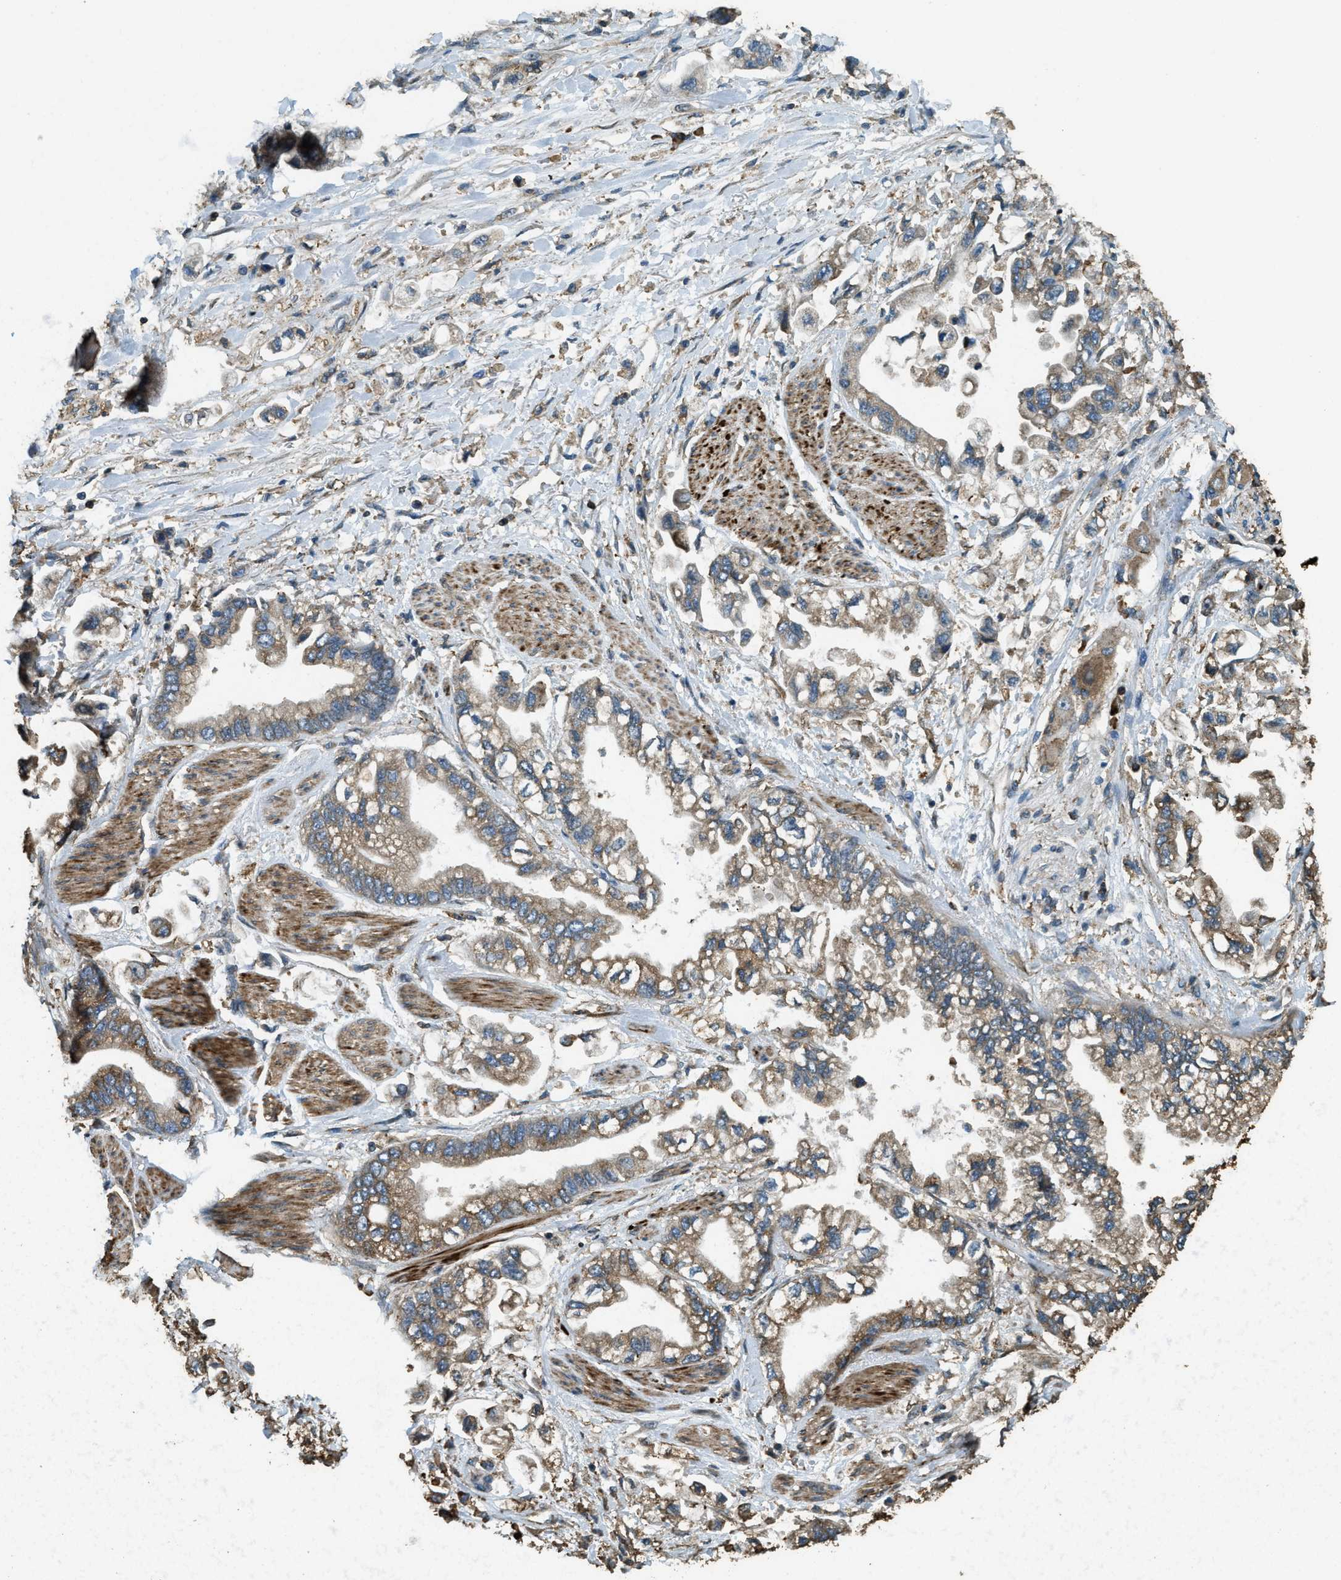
{"staining": {"intensity": "moderate", "quantity": ">75%", "location": "cytoplasmic/membranous"}, "tissue": "stomach cancer", "cell_type": "Tumor cells", "image_type": "cancer", "snomed": [{"axis": "morphology", "description": "Normal tissue, NOS"}, {"axis": "morphology", "description": "Adenocarcinoma, NOS"}, {"axis": "topography", "description": "Stomach"}], "caption": "Moderate cytoplasmic/membranous expression for a protein is identified in about >75% of tumor cells of adenocarcinoma (stomach) using immunohistochemistry (IHC).", "gene": "ERGIC1", "patient": {"sex": "male", "age": 62}}